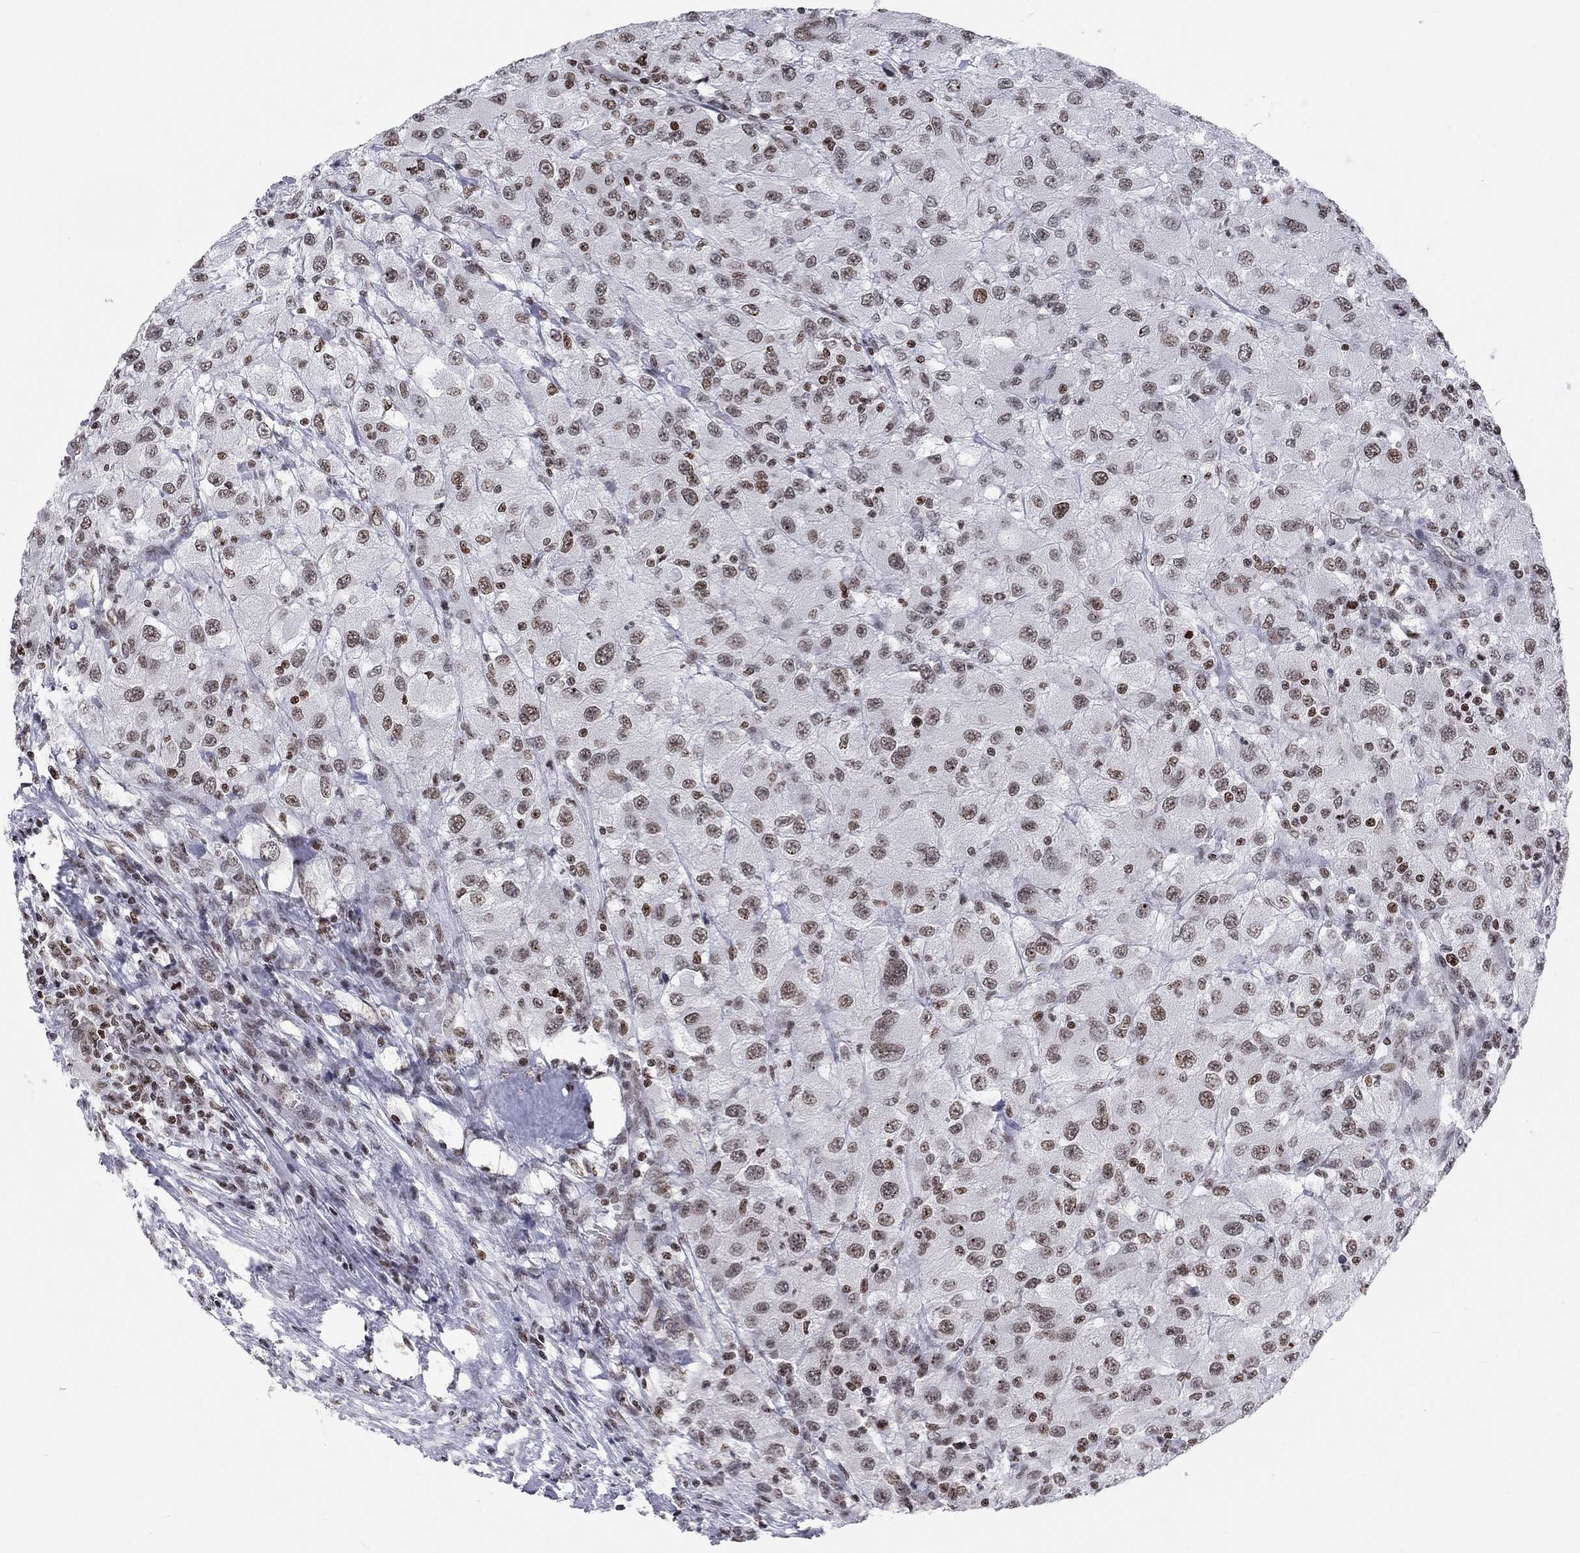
{"staining": {"intensity": "moderate", "quantity": "<25%", "location": "nuclear"}, "tissue": "renal cancer", "cell_type": "Tumor cells", "image_type": "cancer", "snomed": [{"axis": "morphology", "description": "Adenocarcinoma, NOS"}, {"axis": "topography", "description": "Kidney"}], "caption": "Immunohistochemical staining of renal cancer displays low levels of moderate nuclear protein positivity in approximately <25% of tumor cells.", "gene": "H2AX", "patient": {"sex": "female", "age": 67}}